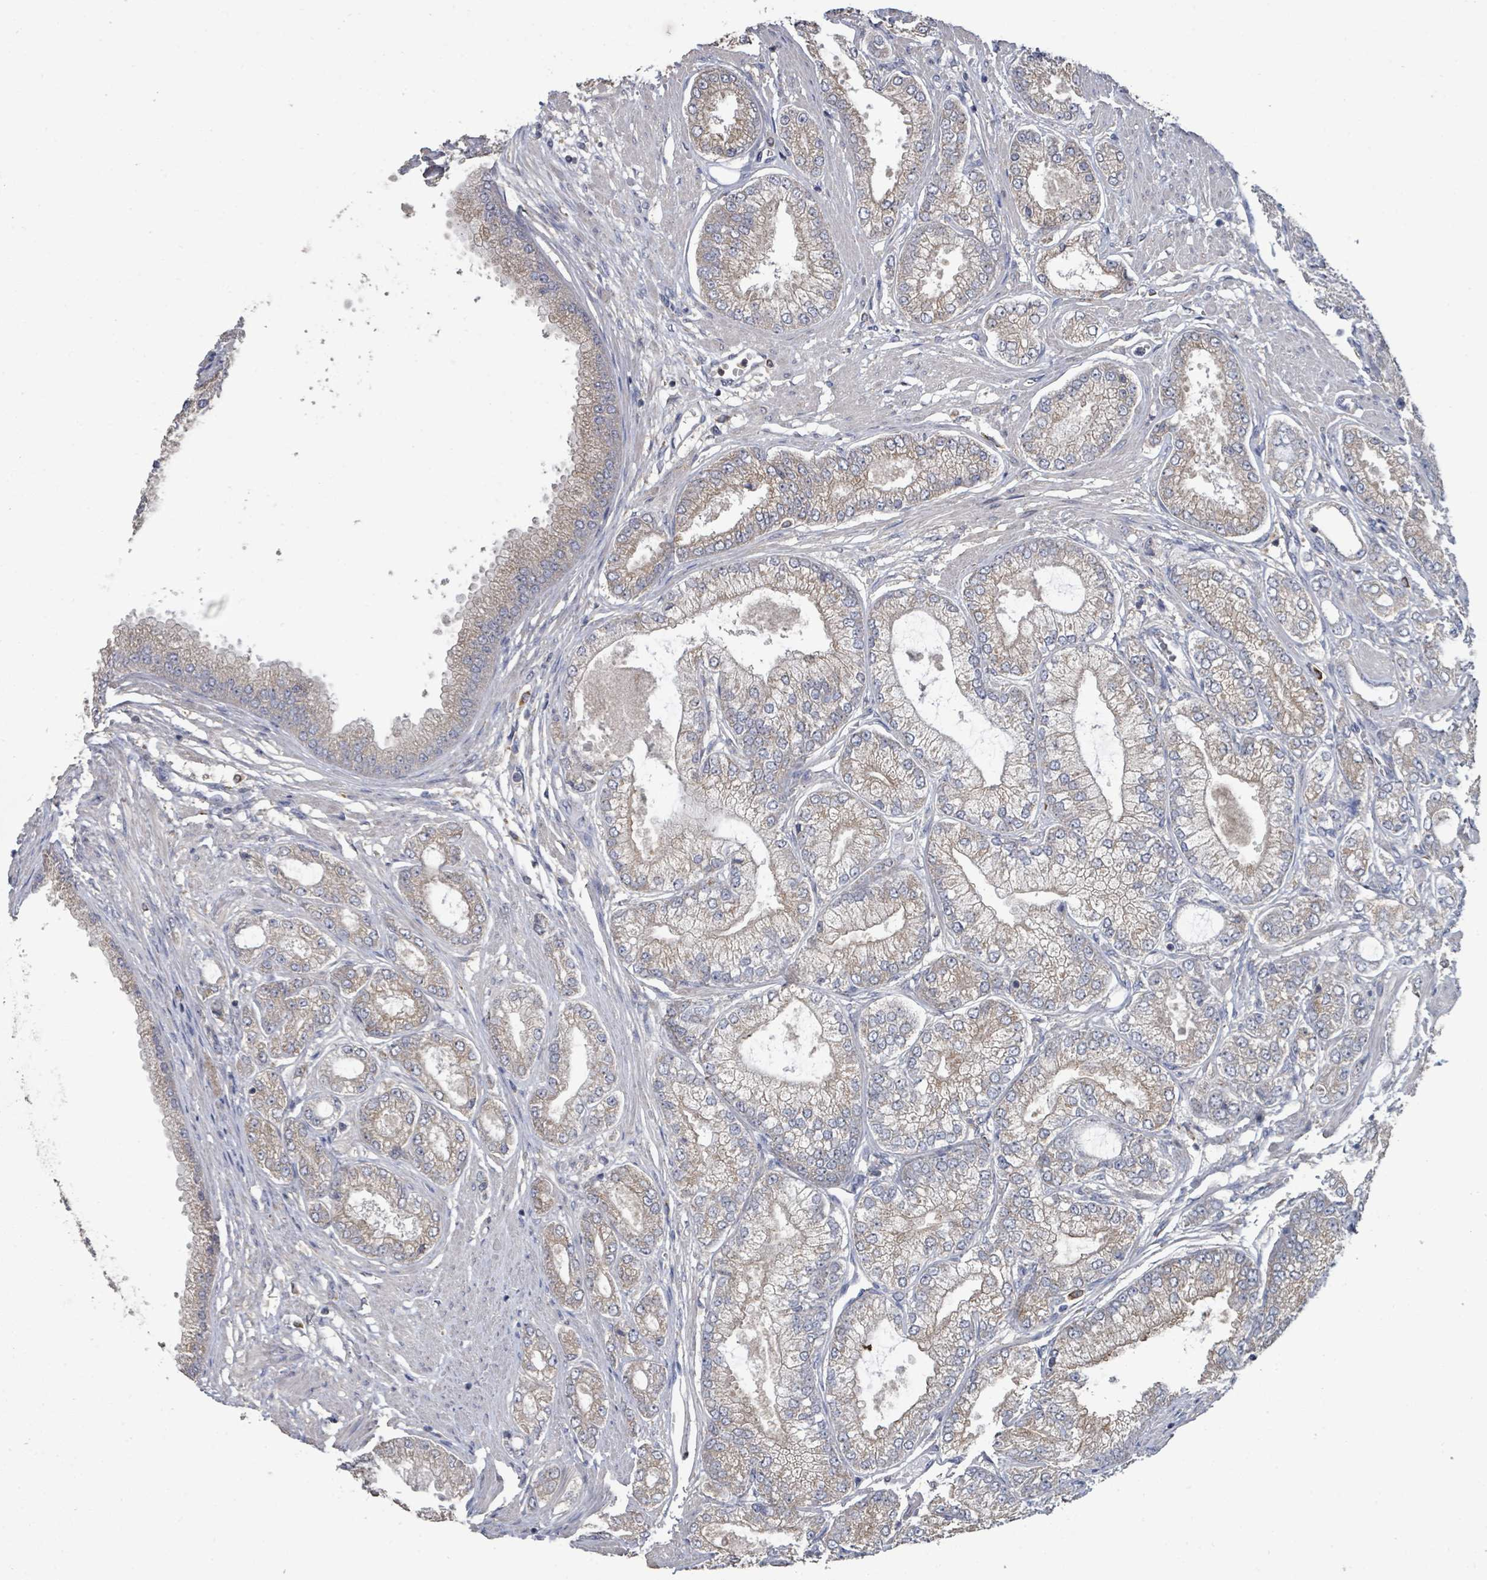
{"staining": {"intensity": "weak", "quantity": "<25%", "location": "cytoplasmic/membranous"}, "tissue": "prostate cancer", "cell_type": "Tumor cells", "image_type": "cancer", "snomed": [{"axis": "morphology", "description": "Adenocarcinoma, High grade"}, {"axis": "topography", "description": "Prostate"}], "caption": "High magnification brightfield microscopy of prostate cancer stained with DAB (brown) and counterstained with hematoxylin (blue): tumor cells show no significant staining. The staining is performed using DAB (3,3'-diaminobenzidine) brown chromogen with nuclei counter-stained in using hematoxylin.", "gene": "SLC9A7", "patient": {"sex": "male", "age": 71}}